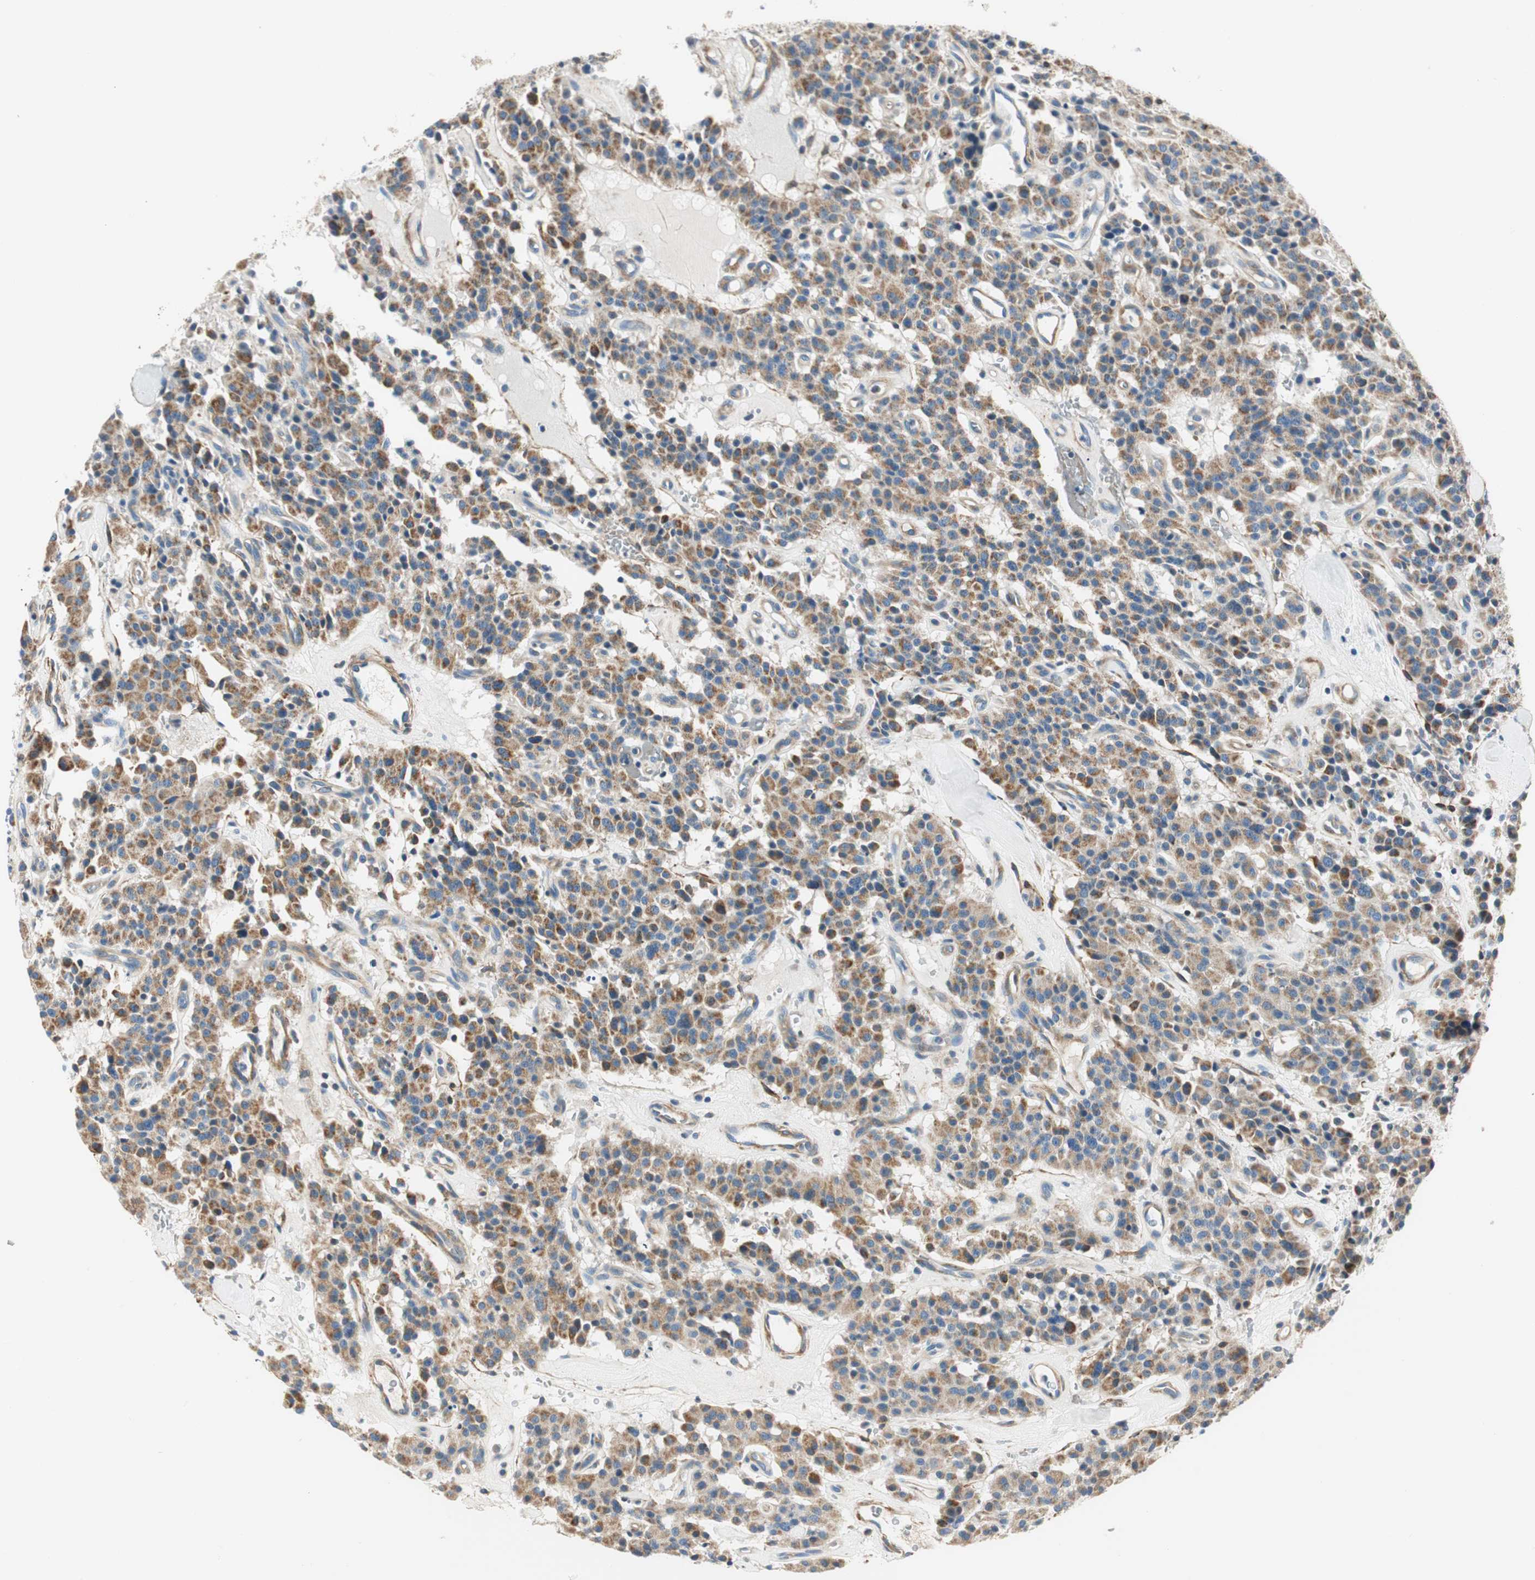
{"staining": {"intensity": "moderate", "quantity": ">75%", "location": "cytoplasmic/membranous"}, "tissue": "carcinoid", "cell_type": "Tumor cells", "image_type": "cancer", "snomed": [{"axis": "morphology", "description": "Carcinoid, malignant, NOS"}, {"axis": "topography", "description": "Lung"}], "caption": "High-magnification brightfield microscopy of carcinoid stained with DAB (3,3'-diaminobenzidine) (brown) and counterstained with hematoxylin (blue). tumor cells exhibit moderate cytoplasmic/membranous positivity is appreciated in about>75% of cells.", "gene": "RORB", "patient": {"sex": "male", "age": 30}}